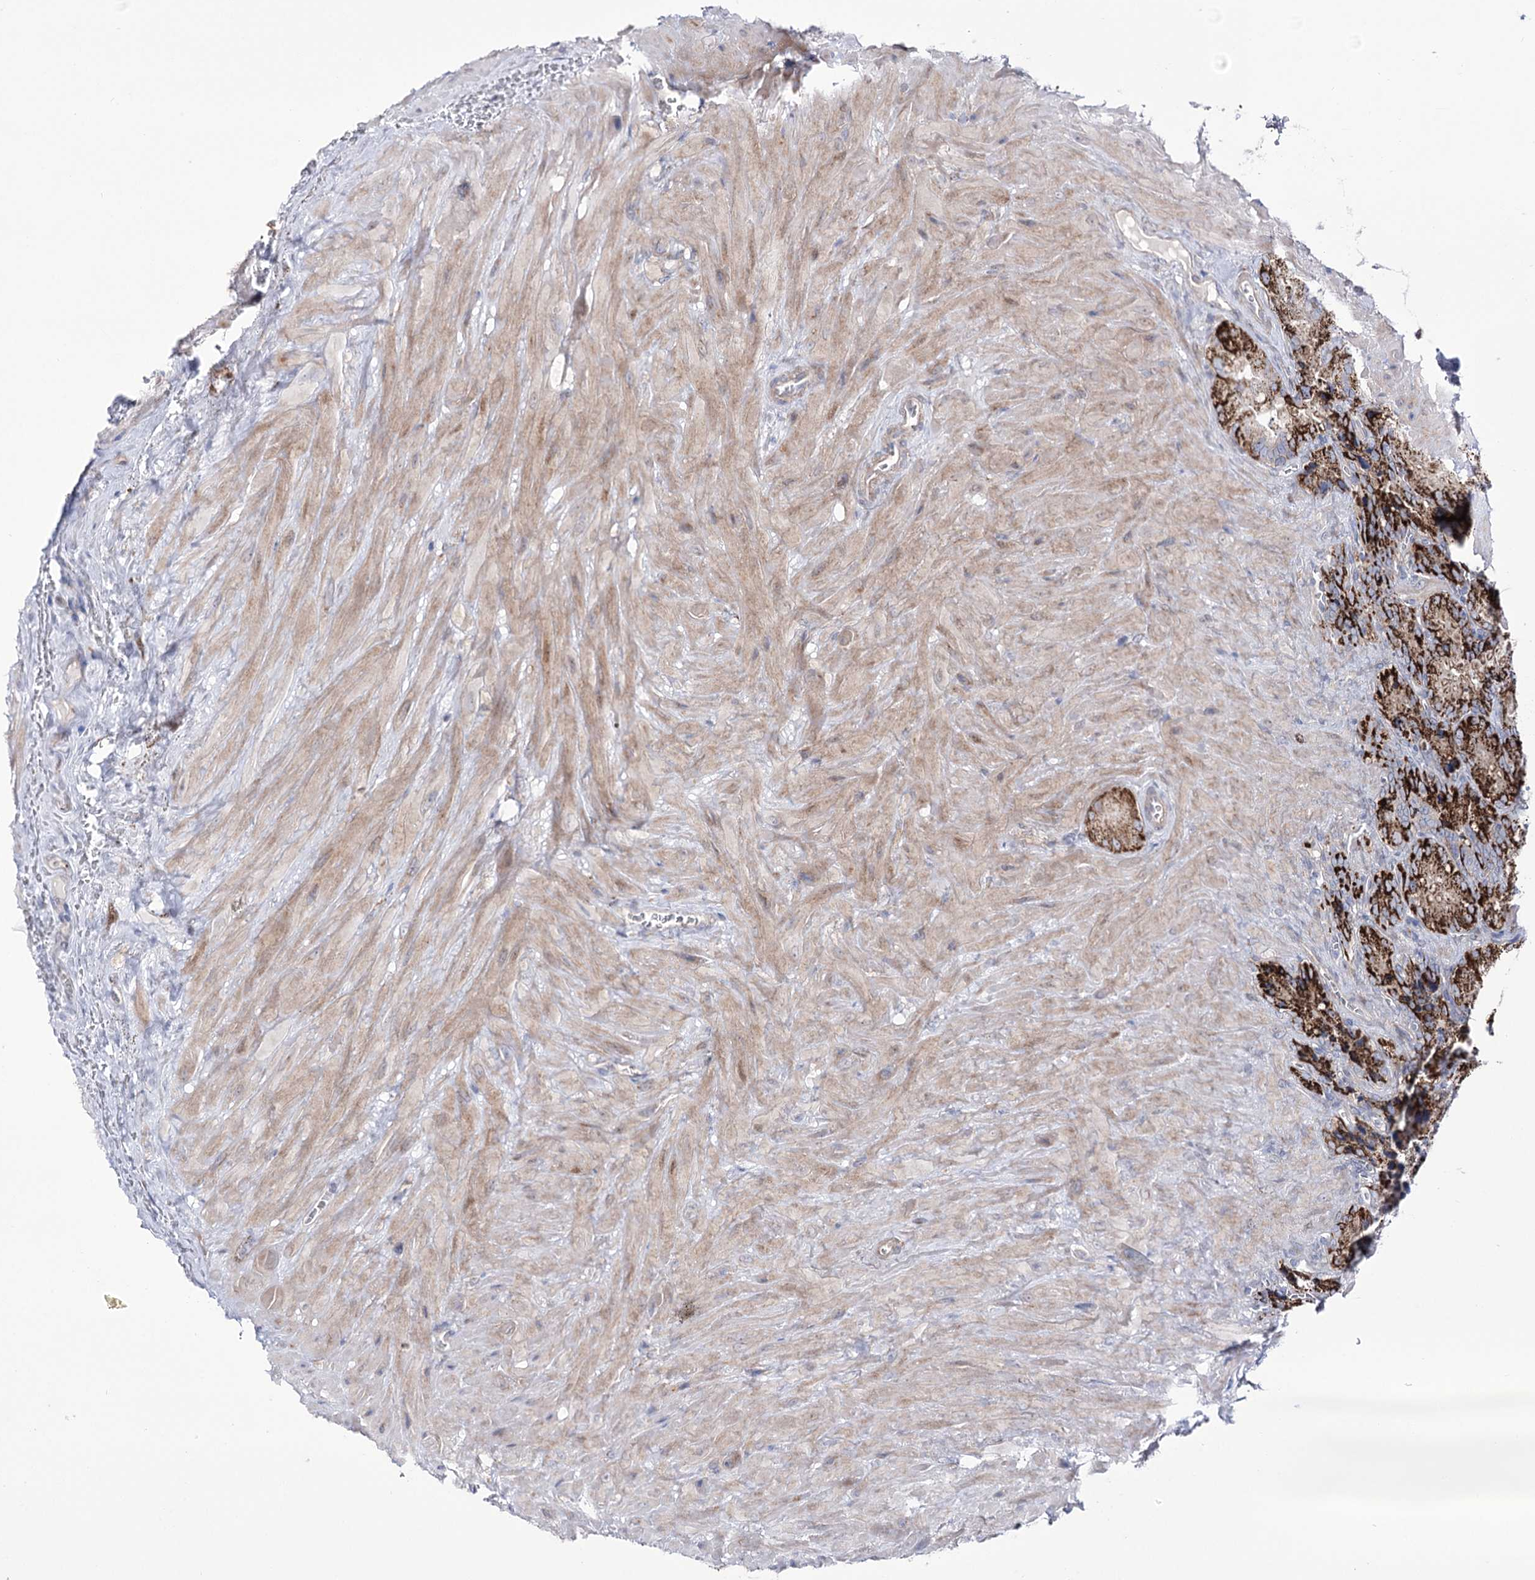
{"staining": {"intensity": "strong", "quantity": ">75%", "location": "cytoplasmic/membranous"}, "tissue": "seminal vesicle", "cell_type": "Glandular cells", "image_type": "normal", "snomed": [{"axis": "morphology", "description": "Normal tissue, NOS"}, {"axis": "topography", "description": "Seminal veicle"}], "caption": "DAB immunohistochemical staining of normal seminal vesicle reveals strong cytoplasmic/membranous protein expression in about >75% of glandular cells. The protein is shown in brown color, while the nuclei are stained blue.", "gene": "METTL5", "patient": {"sex": "male", "age": 62}}